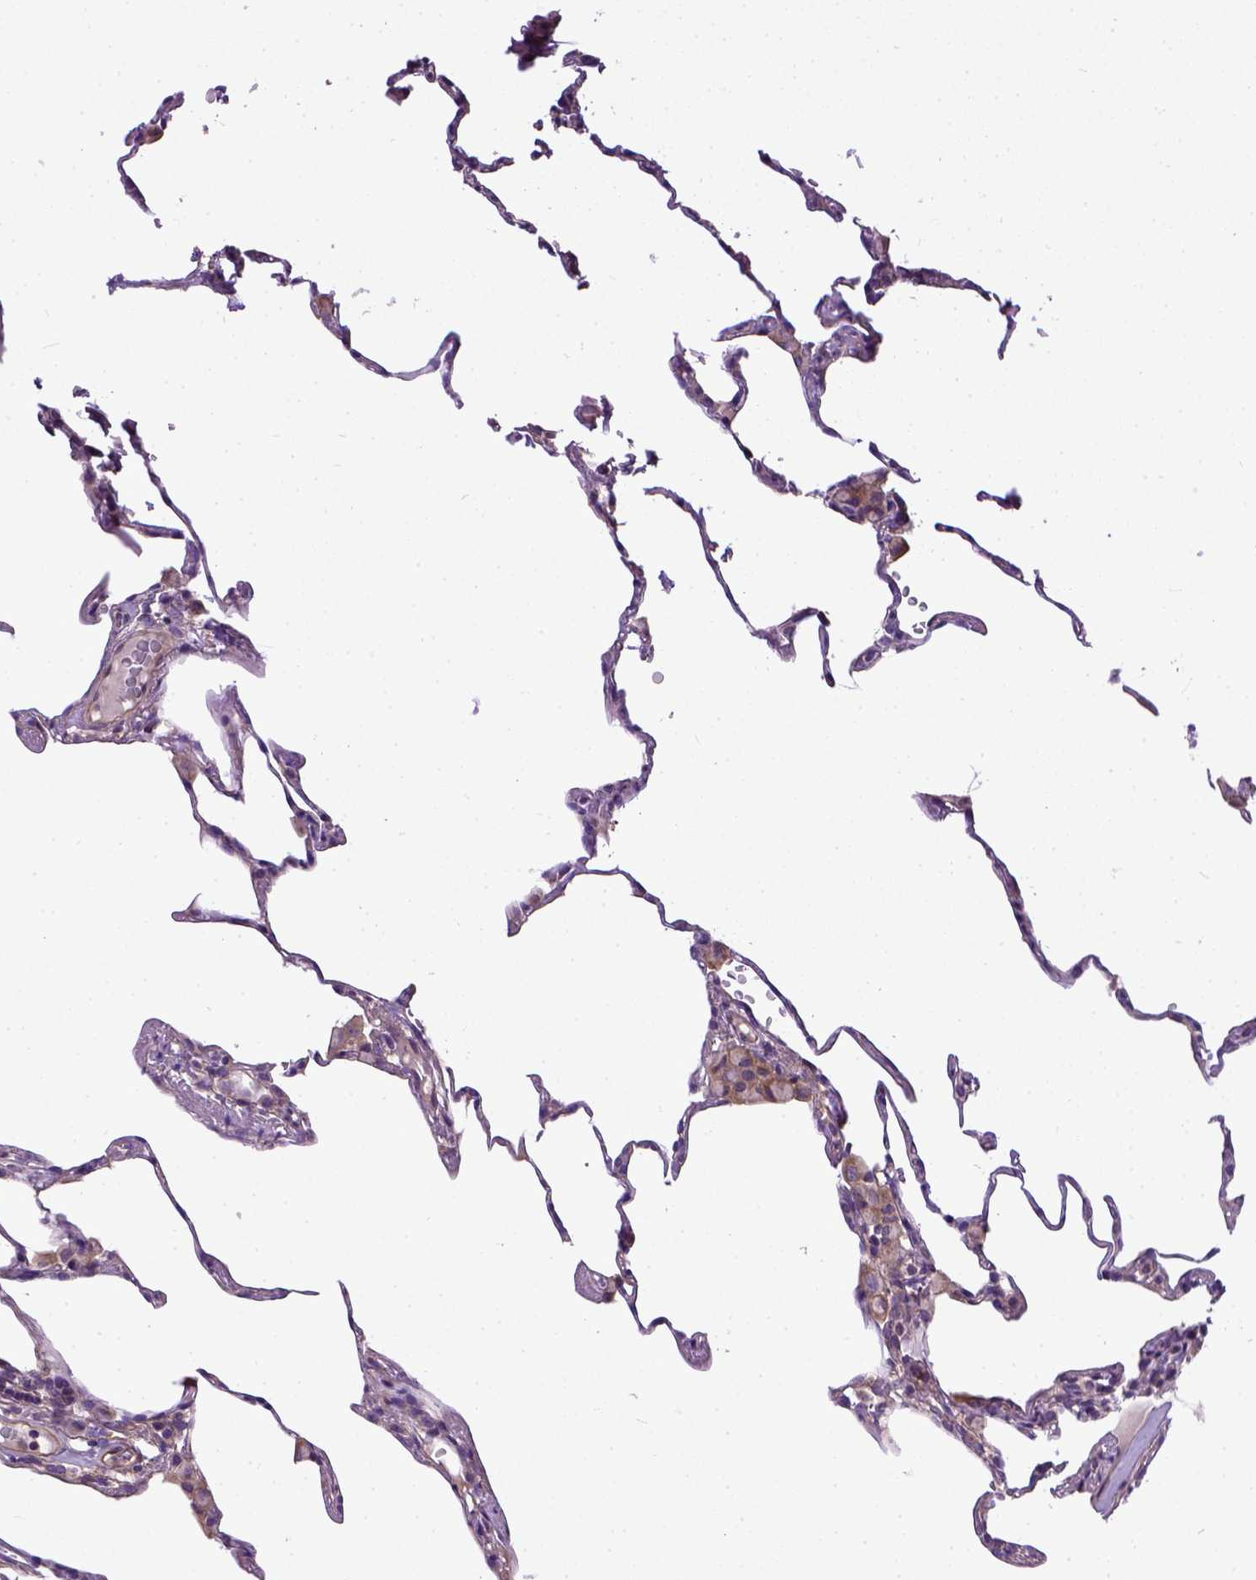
{"staining": {"intensity": "negative", "quantity": "none", "location": "none"}, "tissue": "lung", "cell_type": "Alveolar cells", "image_type": "normal", "snomed": [{"axis": "morphology", "description": "Normal tissue, NOS"}, {"axis": "topography", "description": "Lung"}], "caption": "Human lung stained for a protein using IHC demonstrates no expression in alveolar cells.", "gene": "ENG", "patient": {"sex": "female", "age": 57}}